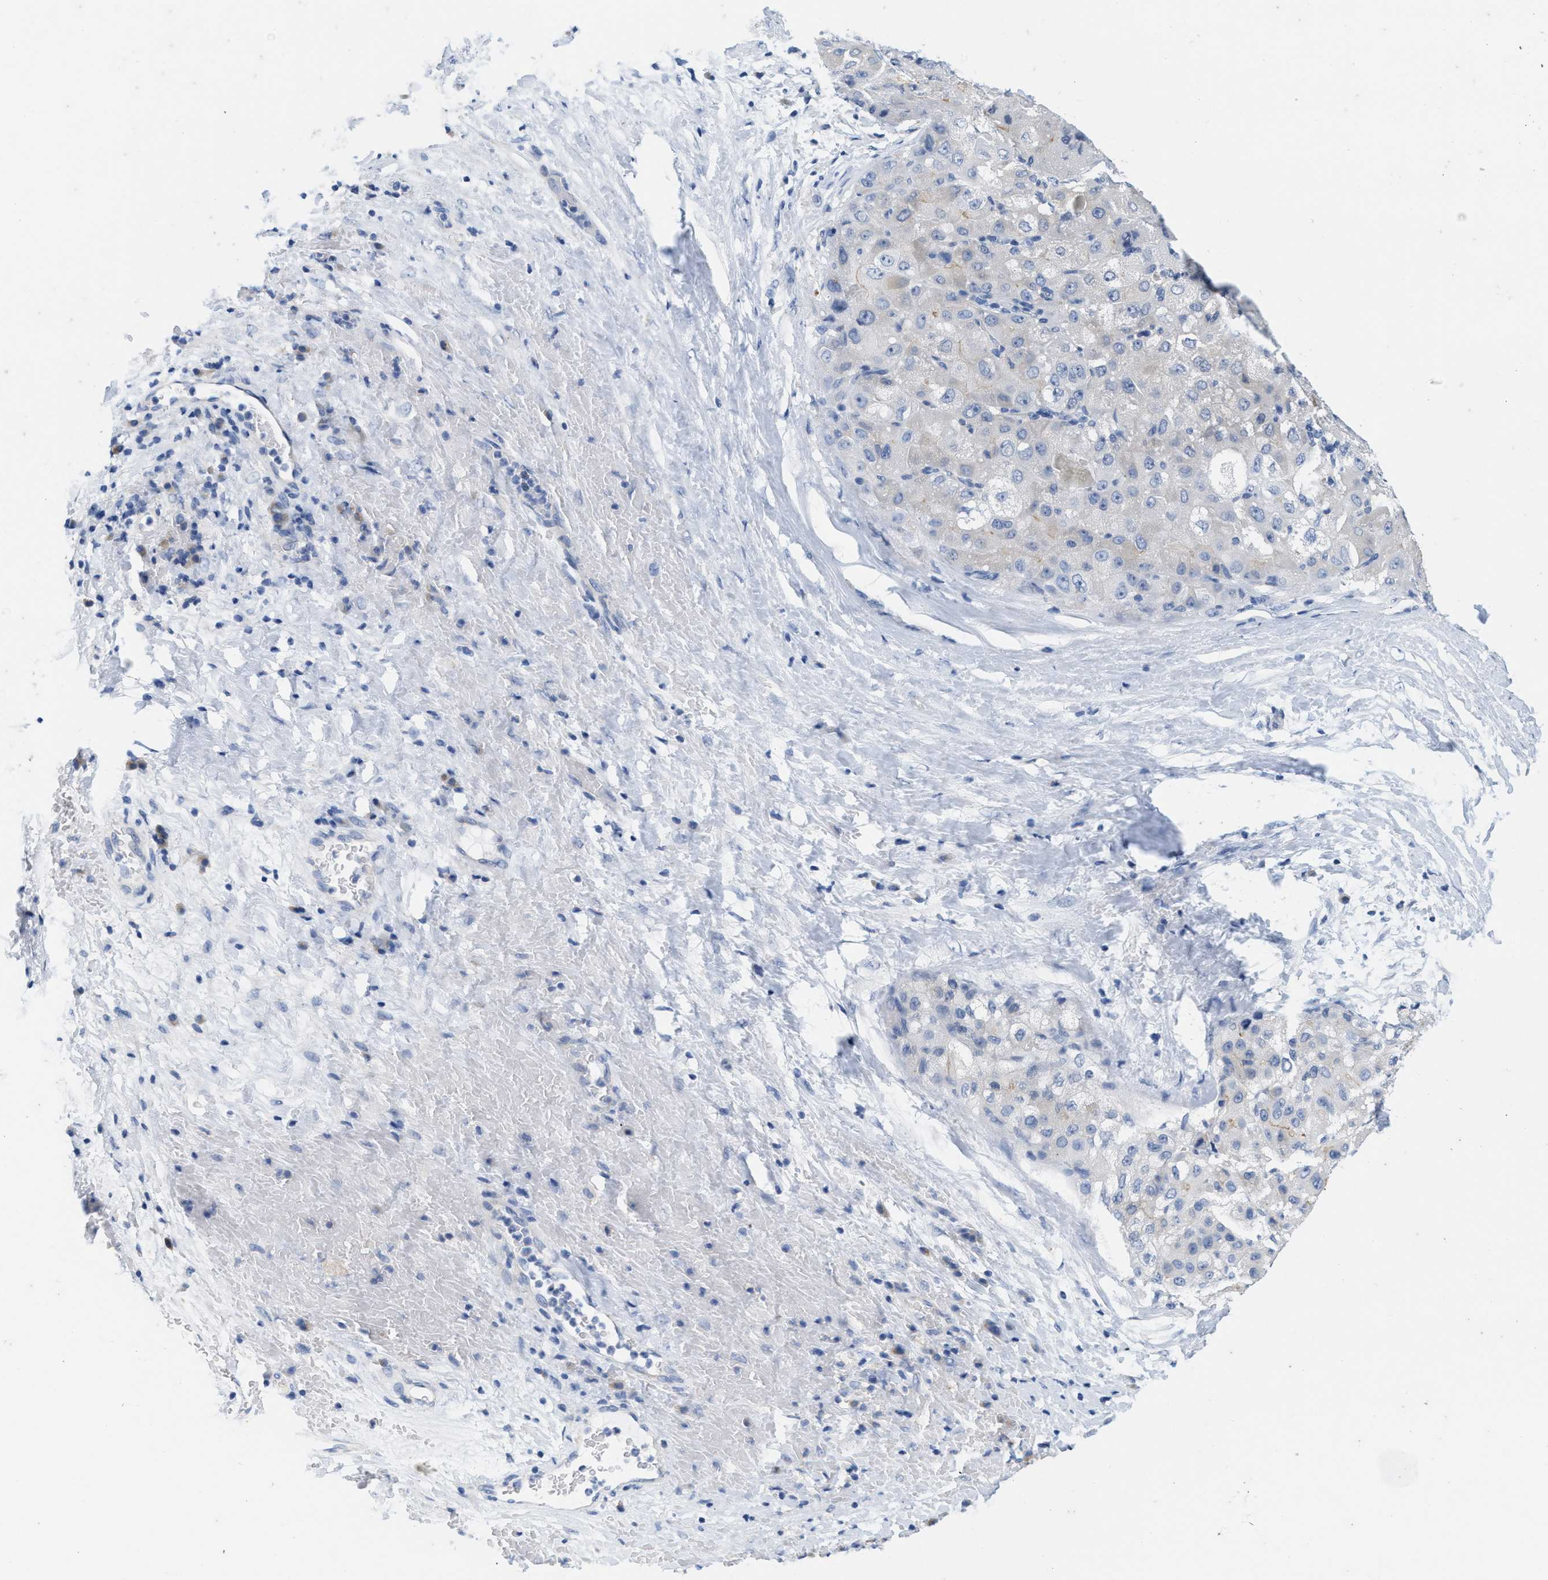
{"staining": {"intensity": "negative", "quantity": "none", "location": "none"}, "tissue": "liver cancer", "cell_type": "Tumor cells", "image_type": "cancer", "snomed": [{"axis": "morphology", "description": "Carcinoma, Hepatocellular, NOS"}, {"axis": "topography", "description": "Liver"}], "caption": "IHC image of human liver cancer stained for a protein (brown), which reveals no staining in tumor cells.", "gene": "ABCB11", "patient": {"sex": "male", "age": 80}}